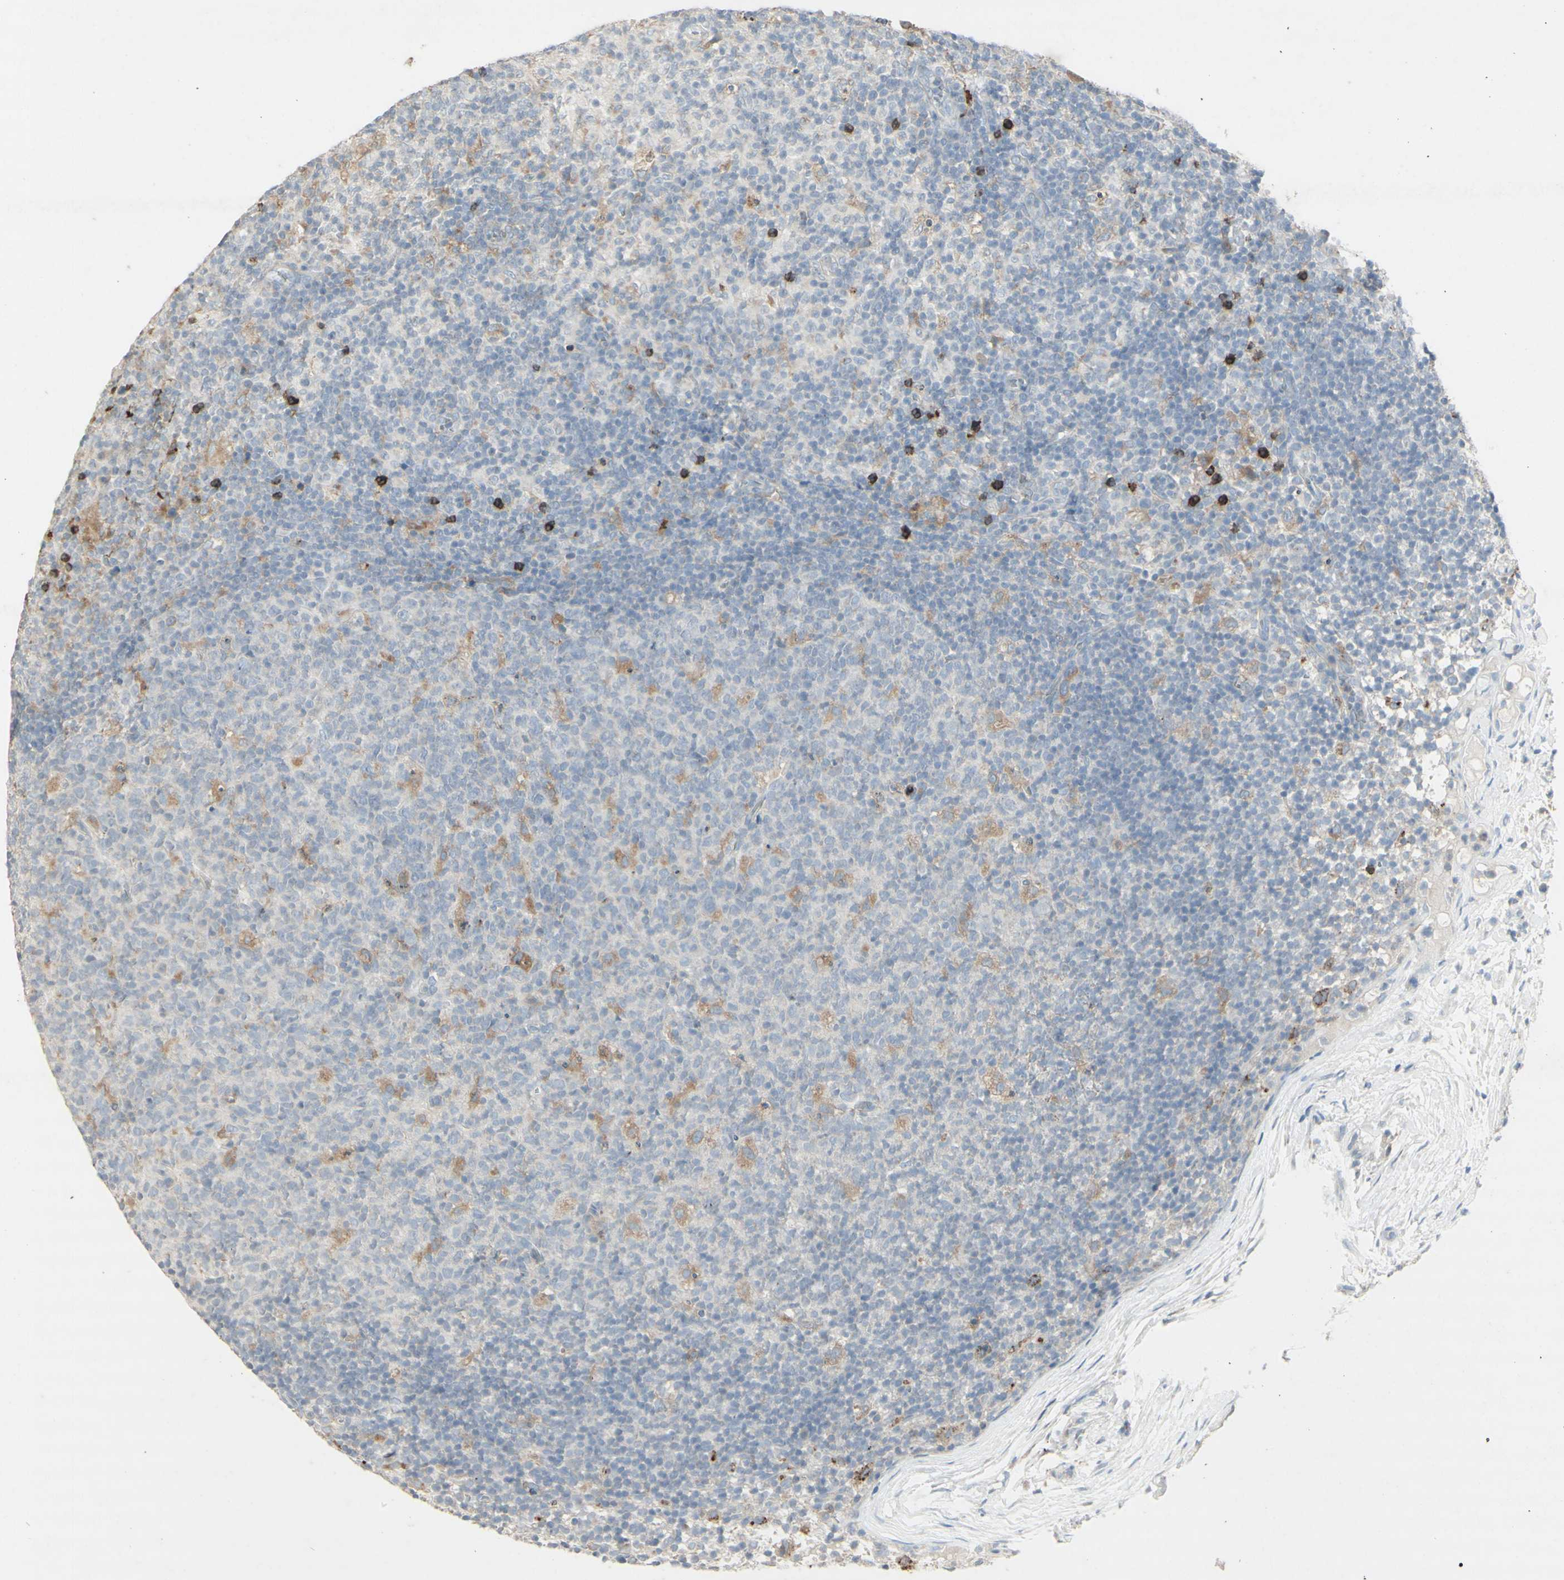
{"staining": {"intensity": "moderate", "quantity": "<25%", "location": "cytoplasmic/membranous"}, "tissue": "lymph node", "cell_type": "Germinal center cells", "image_type": "normal", "snomed": [{"axis": "morphology", "description": "Normal tissue, NOS"}, {"axis": "morphology", "description": "Inflammation, NOS"}, {"axis": "topography", "description": "Lymph node"}], "caption": "The photomicrograph shows immunohistochemical staining of normal lymph node. There is moderate cytoplasmic/membranous positivity is identified in about <25% of germinal center cells. (DAB (3,3'-diaminobenzidine) IHC with brightfield microscopy, high magnification).", "gene": "ATP6V1B1", "patient": {"sex": "male", "age": 55}}